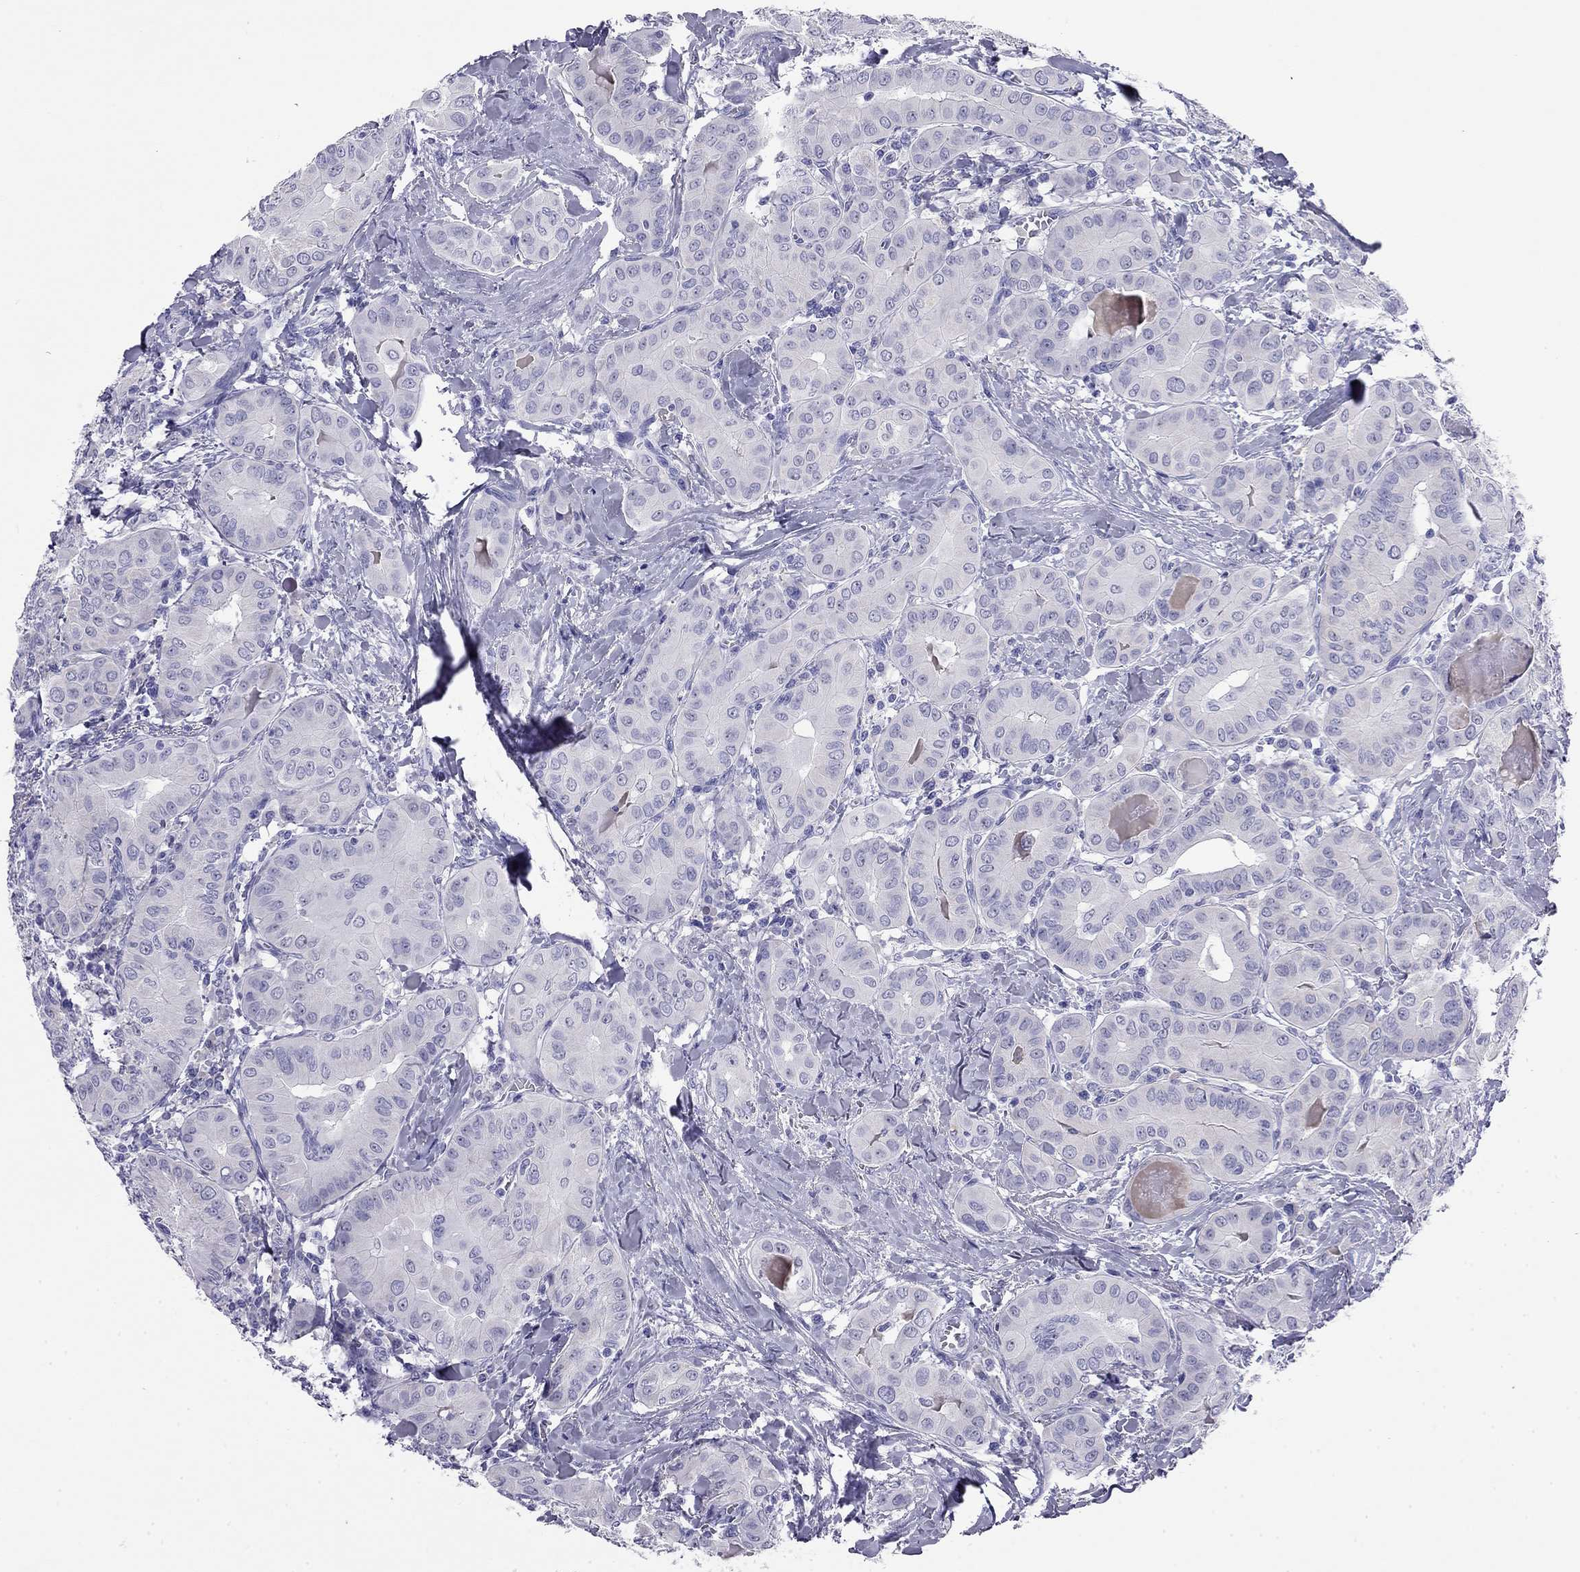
{"staining": {"intensity": "negative", "quantity": "none", "location": "none"}, "tissue": "thyroid cancer", "cell_type": "Tumor cells", "image_type": "cancer", "snomed": [{"axis": "morphology", "description": "Papillary adenocarcinoma, NOS"}, {"axis": "topography", "description": "Thyroid gland"}], "caption": "Thyroid cancer (papillary adenocarcinoma) stained for a protein using IHC shows no staining tumor cells.", "gene": "ODF4", "patient": {"sex": "female", "age": 37}}